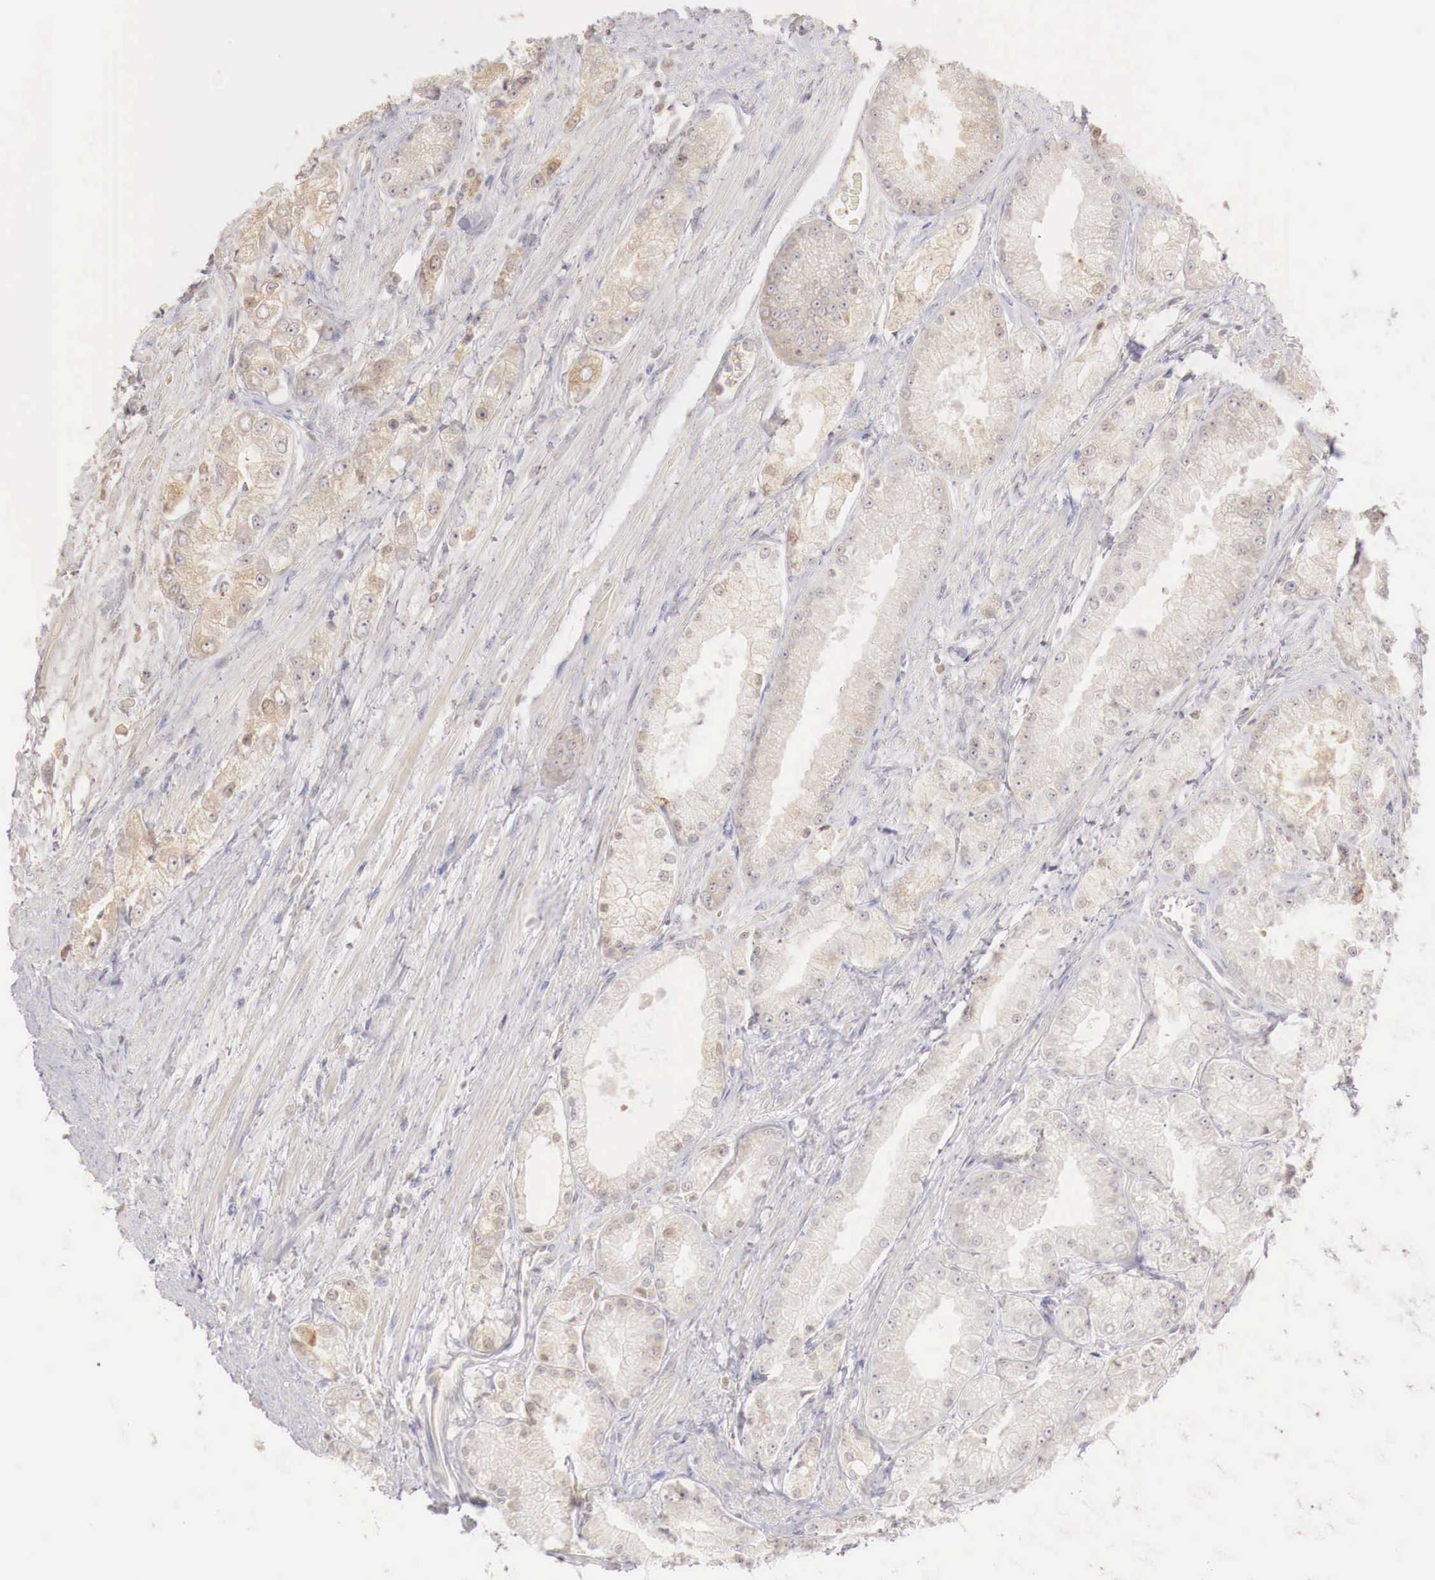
{"staining": {"intensity": "weak", "quantity": "25%-75%", "location": "cytoplasmic/membranous"}, "tissue": "prostate cancer", "cell_type": "Tumor cells", "image_type": "cancer", "snomed": [{"axis": "morphology", "description": "Adenocarcinoma, Medium grade"}, {"axis": "topography", "description": "Prostate"}], "caption": "Human adenocarcinoma (medium-grade) (prostate) stained with a brown dye shows weak cytoplasmic/membranous positive expression in about 25%-75% of tumor cells.", "gene": "GATA1", "patient": {"sex": "male", "age": 72}}